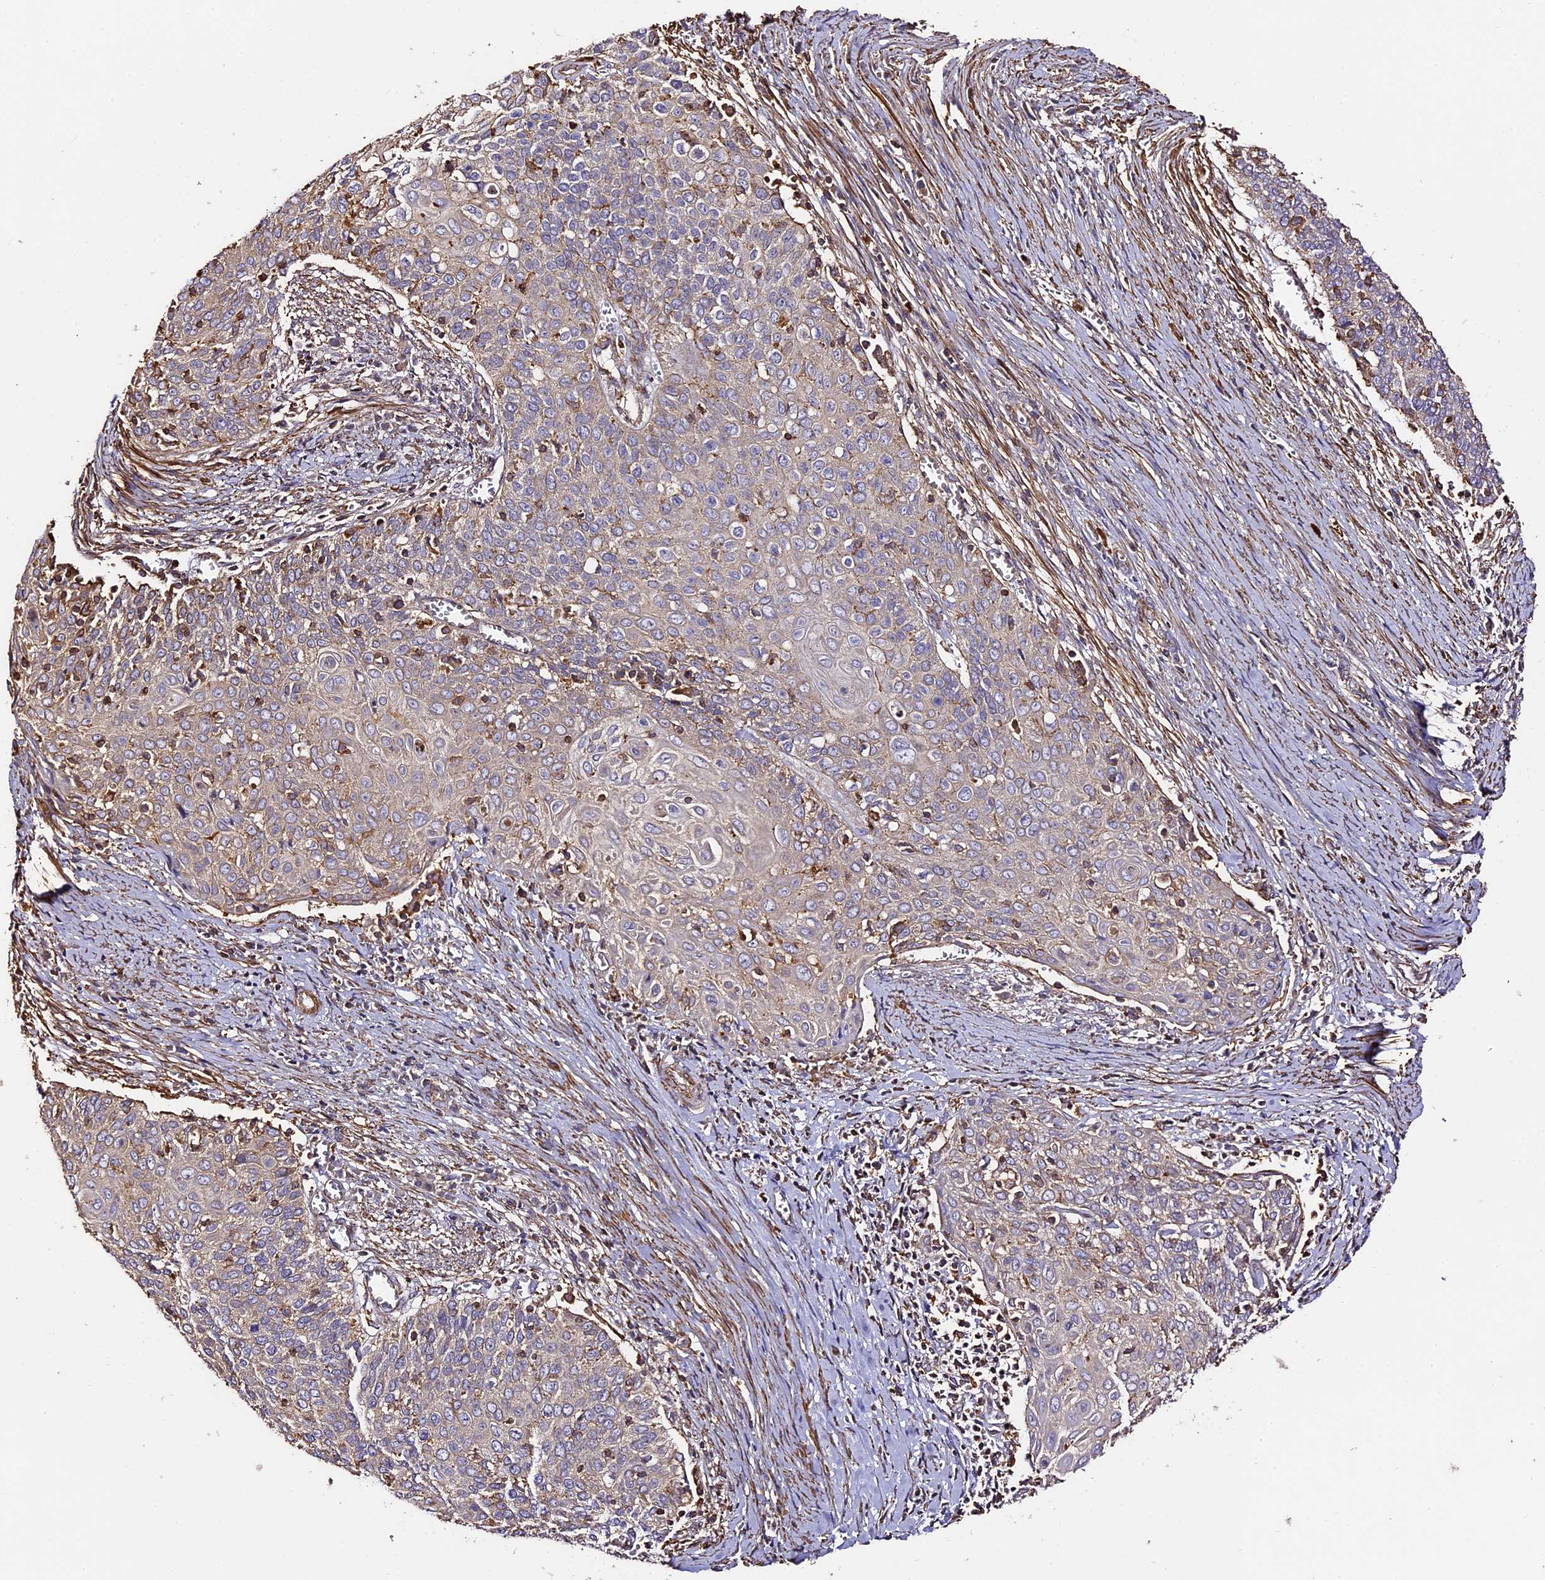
{"staining": {"intensity": "weak", "quantity": "25%-75%", "location": "cytoplasmic/membranous"}, "tissue": "cervical cancer", "cell_type": "Tumor cells", "image_type": "cancer", "snomed": [{"axis": "morphology", "description": "Squamous cell carcinoma, NOS"}, {"axis": "topography", "description": "Cervix"}], "caption": "DAB (3,3'-diaminobenzidine) immunohistochemical staining of human cervical squamous cell carcinoma demonstrates weak cytoplasmic/membranous protein positivity in about 25%-75% of tumor cells.", "gene": "RAPSN", "patient": {"sex": "female", "age": 39}}